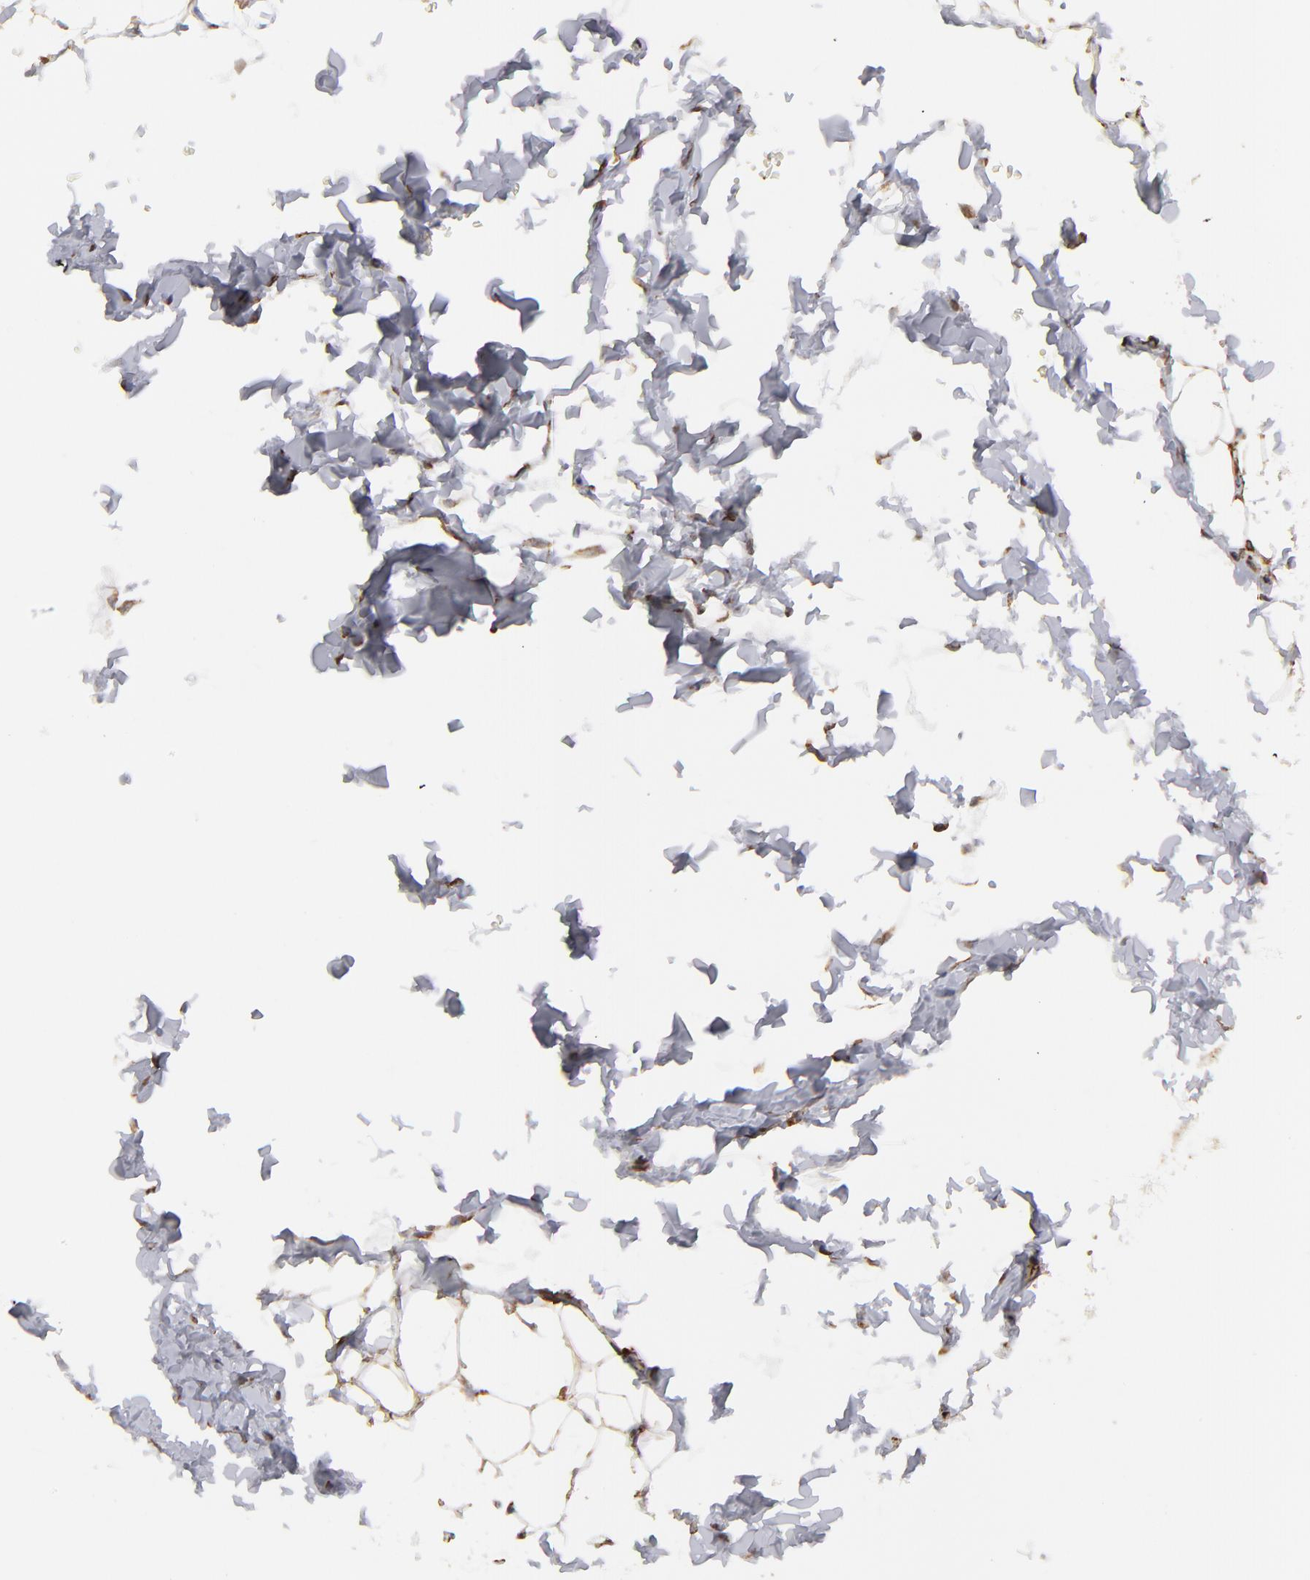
{"staining": {"intensity": "moderate", "quantity": ">75%", "location": "cytoplasmic/membranous"}, "tissue": "adipose tissue", "cell_type": "Adipocytes", "image_type": "normal", "snomed": [{"axis": "morphology", "description": "Normal tissue, NOS"}, {"axis": "topography", "description": "Soft tissue"}], "caption": "IHC of unremarkable adipose tissue exhibits medium levels of moderate cytoplasmic/membranous expression in about >75% of adipocytes. The staining is performed using DAB (3,3'-diaminobenzidine) brown chromogen to label protein expression. The nuclei are counter-stained blue using hematoxylin.", "gene": "KTN1", "patient": {"sex": "male", "age": 26}}